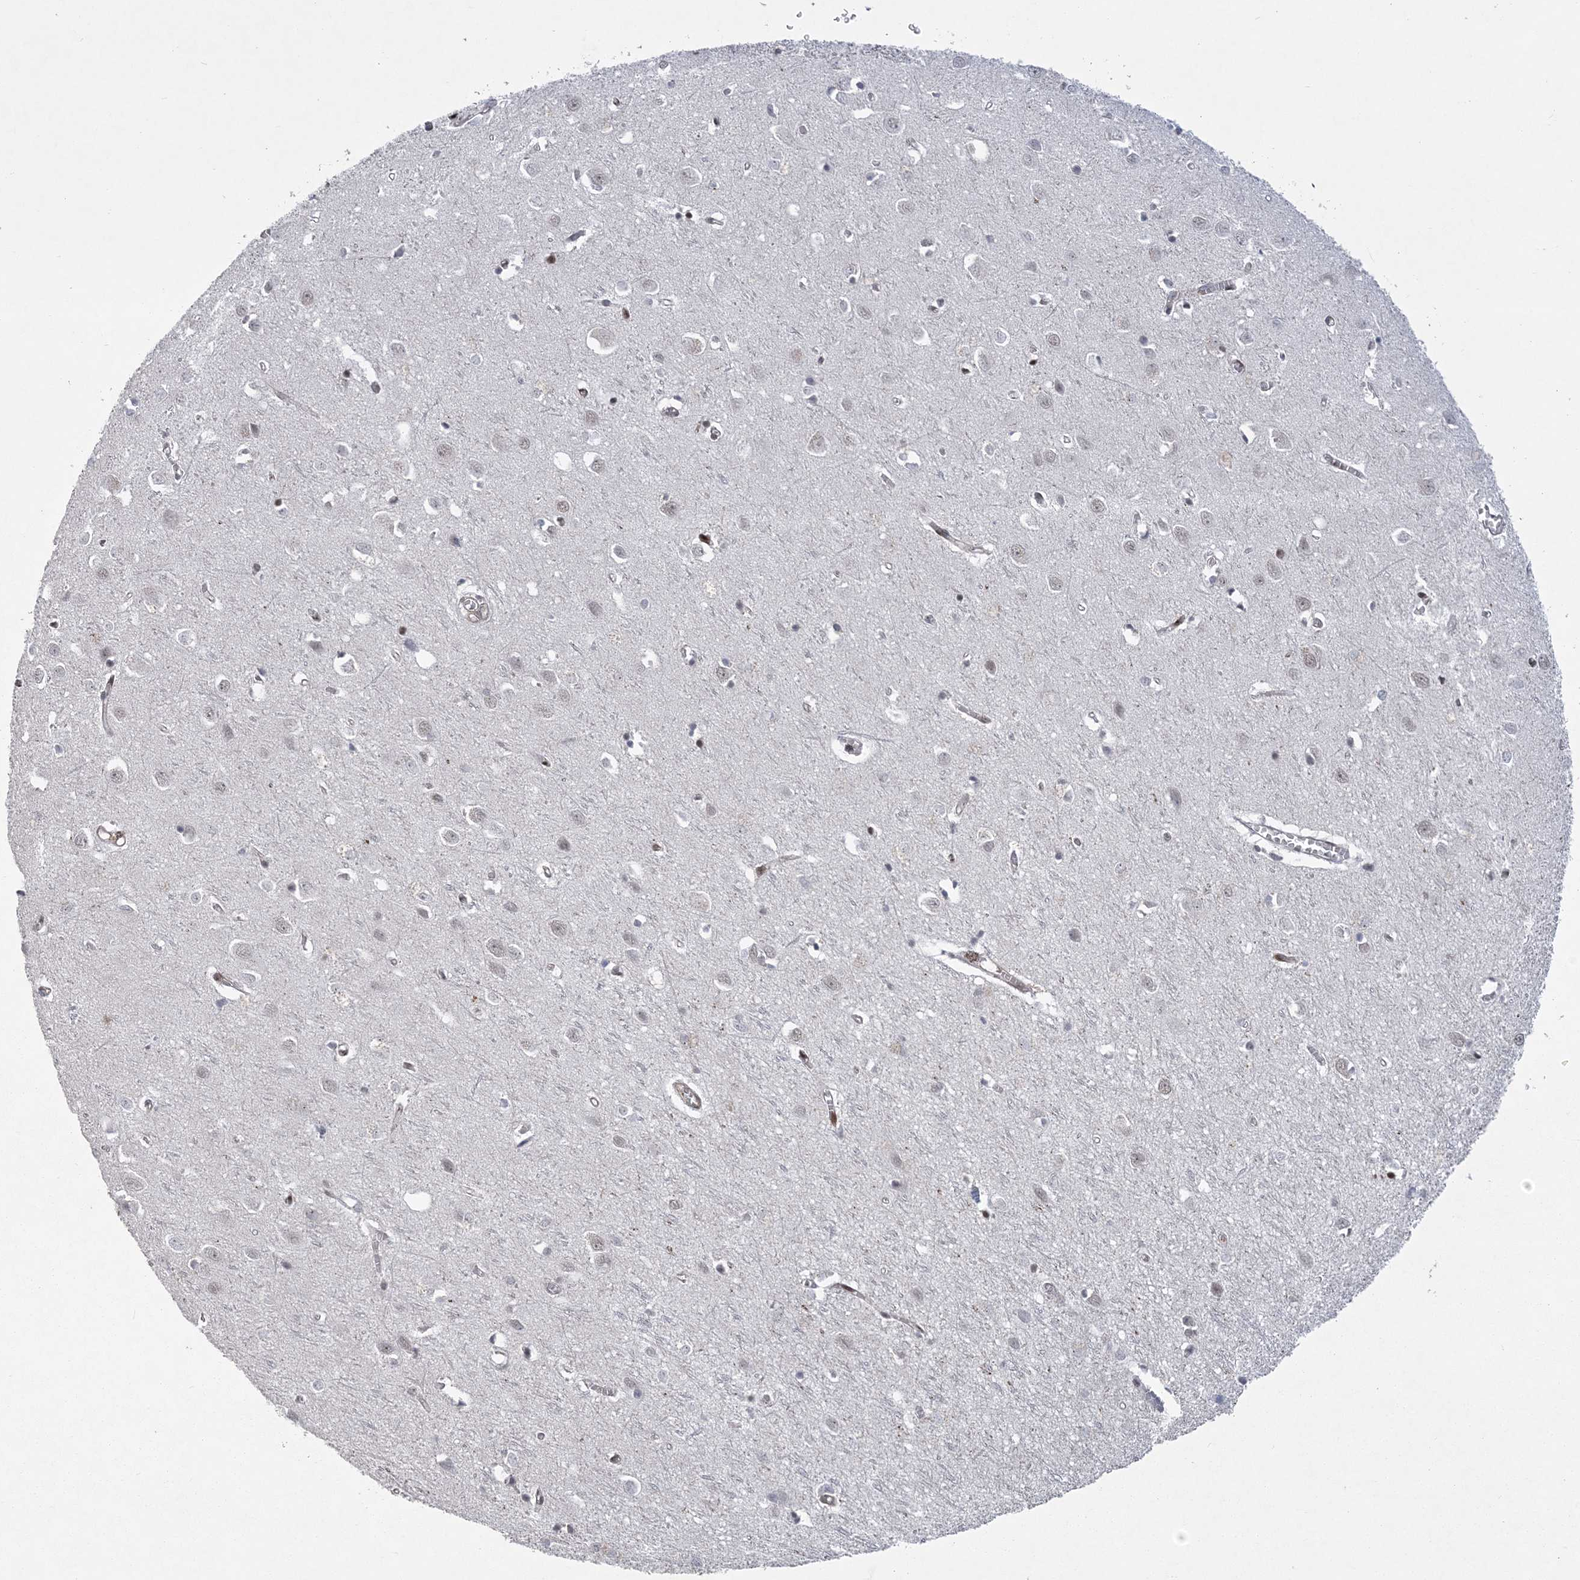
{"staining": {"intensity": "weak", "quantity": "25%-75%", "location": "nuclear"}, "tissue": "cerebral cortex", "cell_type": "Endothelial cells", "image_type": "normal", "snomed": [{"axis": "morphology", "description": "Normal tissue, NOS"}, {"axis": "topography", "description": "Cerebral cortex"}], "caption": "Brown immunohistochemical staining in benign cerebral cortex exhibits weak nuclear positivity in approximately 25%-75% of endothelial cells.", "gene": "HOMEZ", "patient": {"sex": "female", "age": 64}}